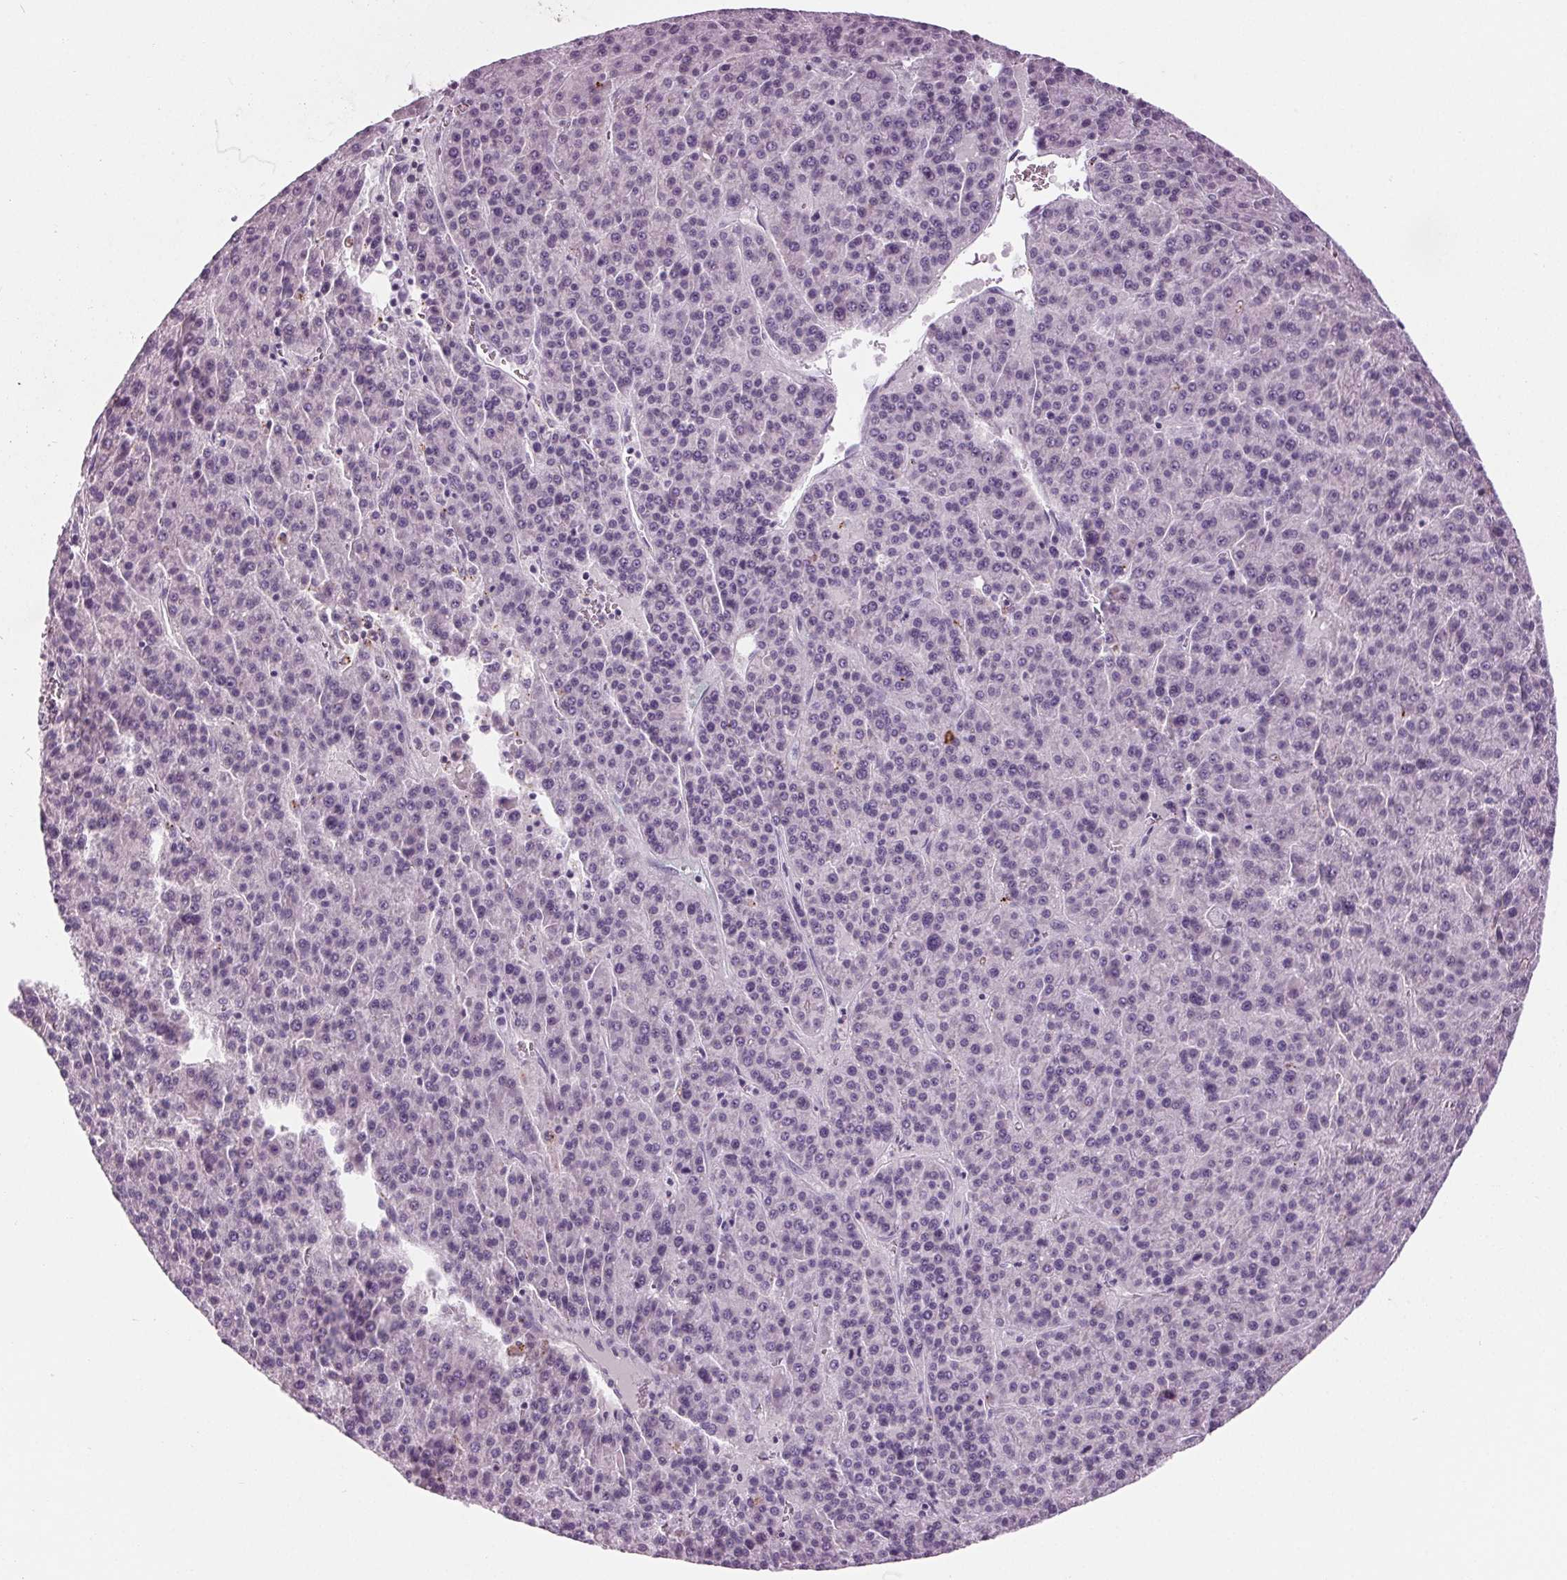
{"staining": {"intensity": "negative", "quantity": "none", "location": "none"}, "tissue": "liver cancer", "cell_type": "Tumor cells", "image_type": "cancer", "snomed": [{"axis": "morphology", "description": "Carcinoma, Hepatocellular, NOS"}, {"axis": "topography", "description": "Liver"}], "caption": "The photomicrograph exhibits no staining of tumor cells in liver cancer. Nuclei are stained in blue.", "gene": "CYP3A43", "patient": {"sex": "female", "age": 58}}